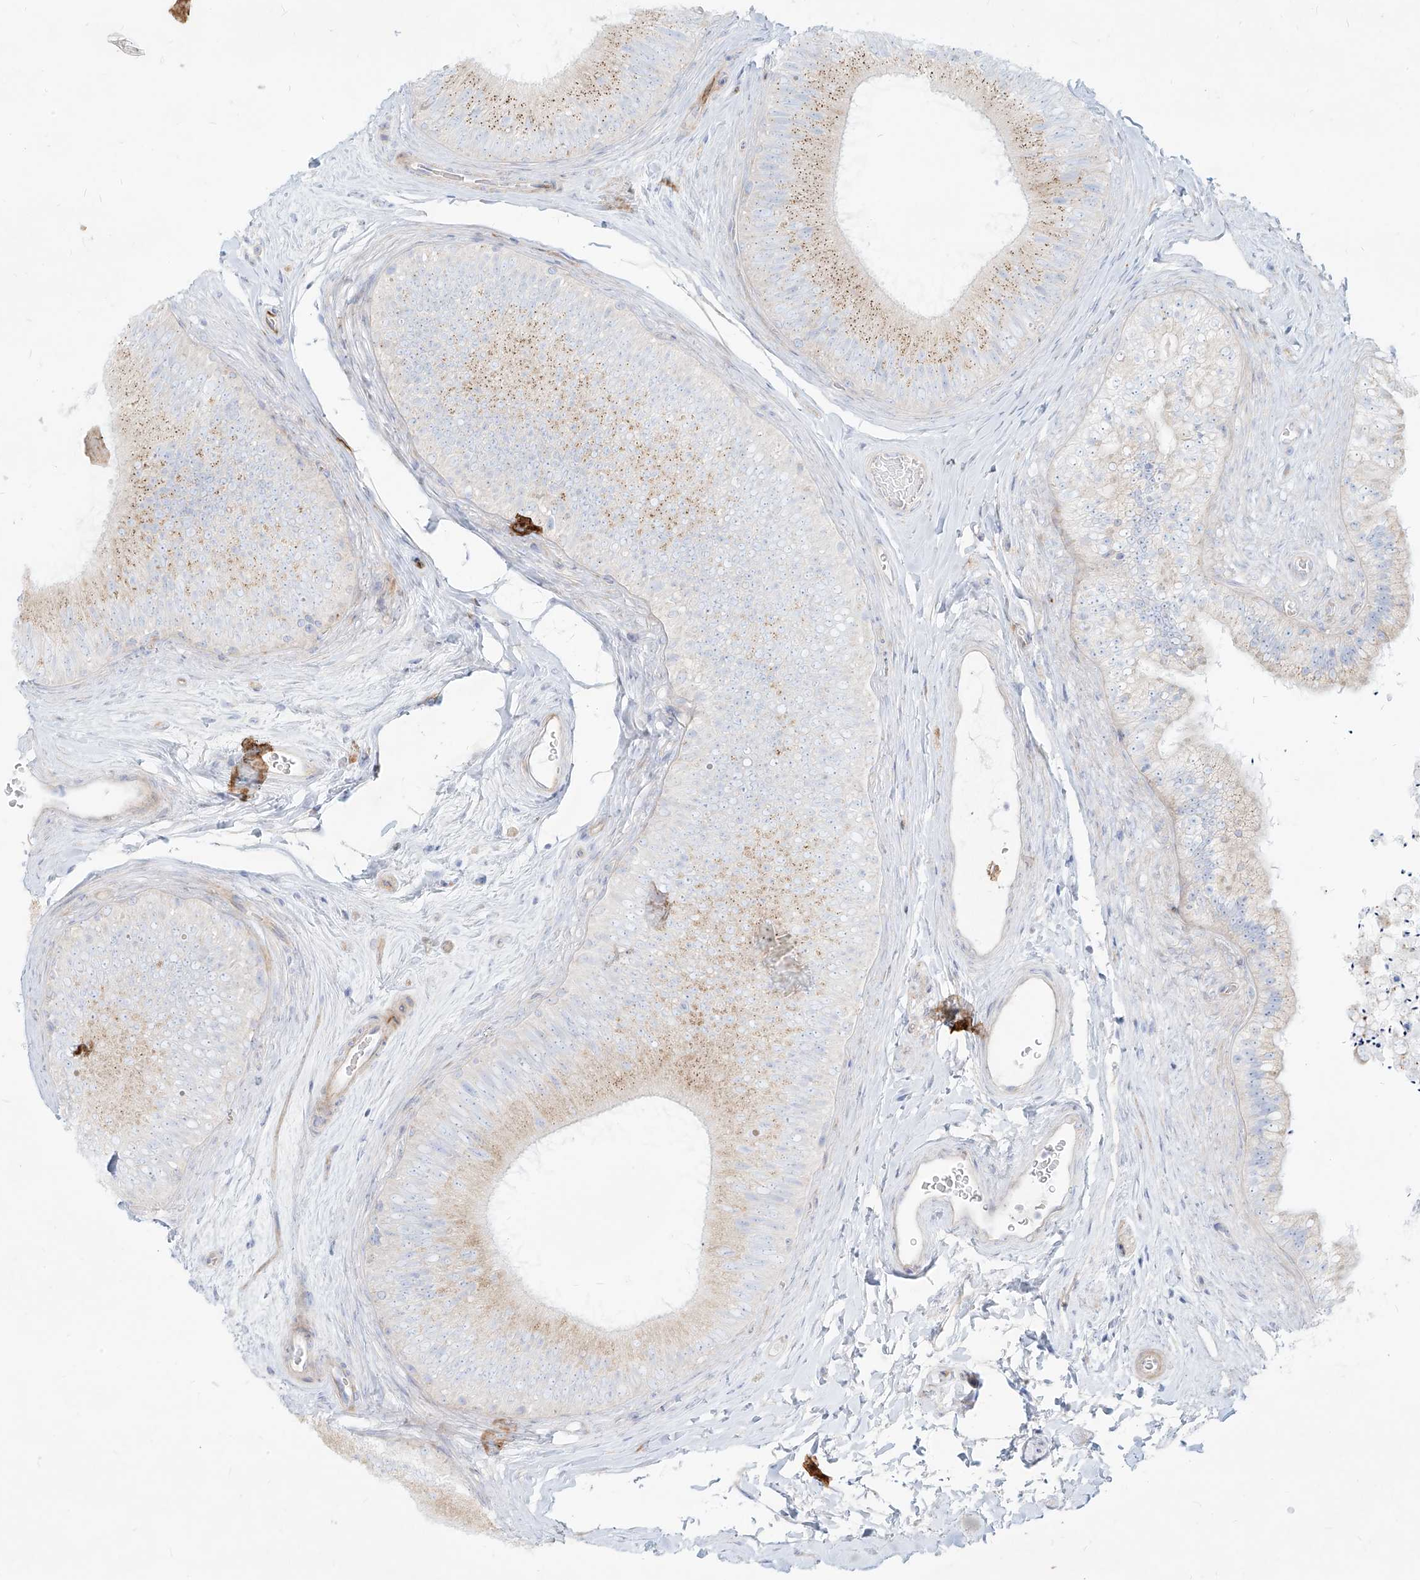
{"staining": {"intensity": "weak", "quantity": "25%-75%", "location": "cytoplasmic/membranous"}, "tissue": "epididymis", "cell_type": "Glandular cells", "image_type": "normal", "snomed": [{"axis": "morphology", "description": "Normal tissue, NOS"}, {"axis": "topography", "description": "Epididymis"}], "caption": "Brown immunohistochemical staining in unremarkable epididymis shows weak cytoplasmic/membranous staining in about 25%-75% of glandular cells.", "gene": "MTX2", "patient": {"sex": "male", "age": 45}}